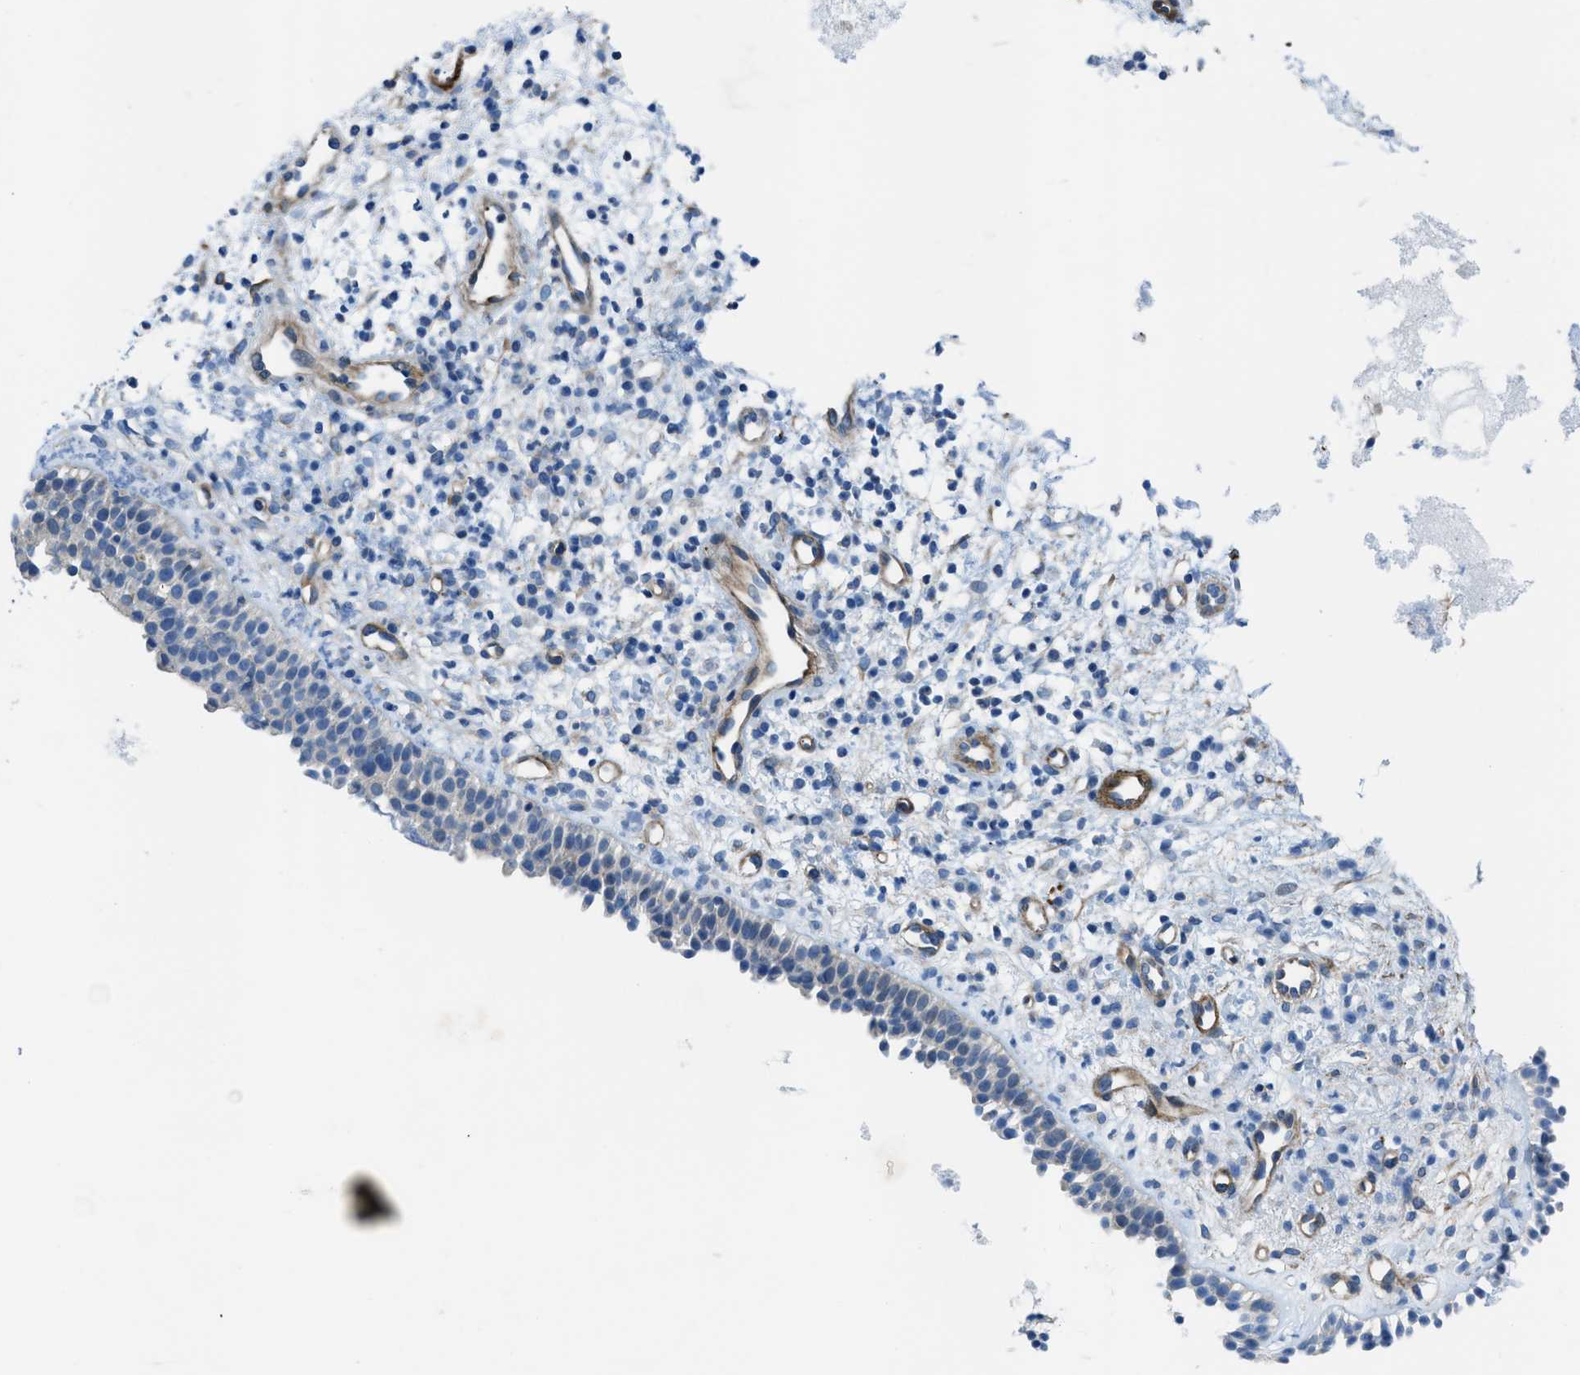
{"staining": {"intensity": "weak", "quantity": ">75%", "location": "cytoplasmic/membranous"}, "tissue": "nasopharynx", "cell_type": "Respiratory epithelial cells", "image_type": "normal", "snomed": [{"axis": "morphology", "description": "Normal tissue, NOS"}, {"axis": "topography", "description": "Nasopharynx"}], "caption": "Protein expression analysis of benign human nasopharynx reveals weak cytoplasmic/membranous positivity in approximately >75% of respiratory epithelial cells. (Brightfield microscopy of DAB IHC at high magnification).", "gene": "KCNH7", "patient": {"sex": "male", "age": 21}}